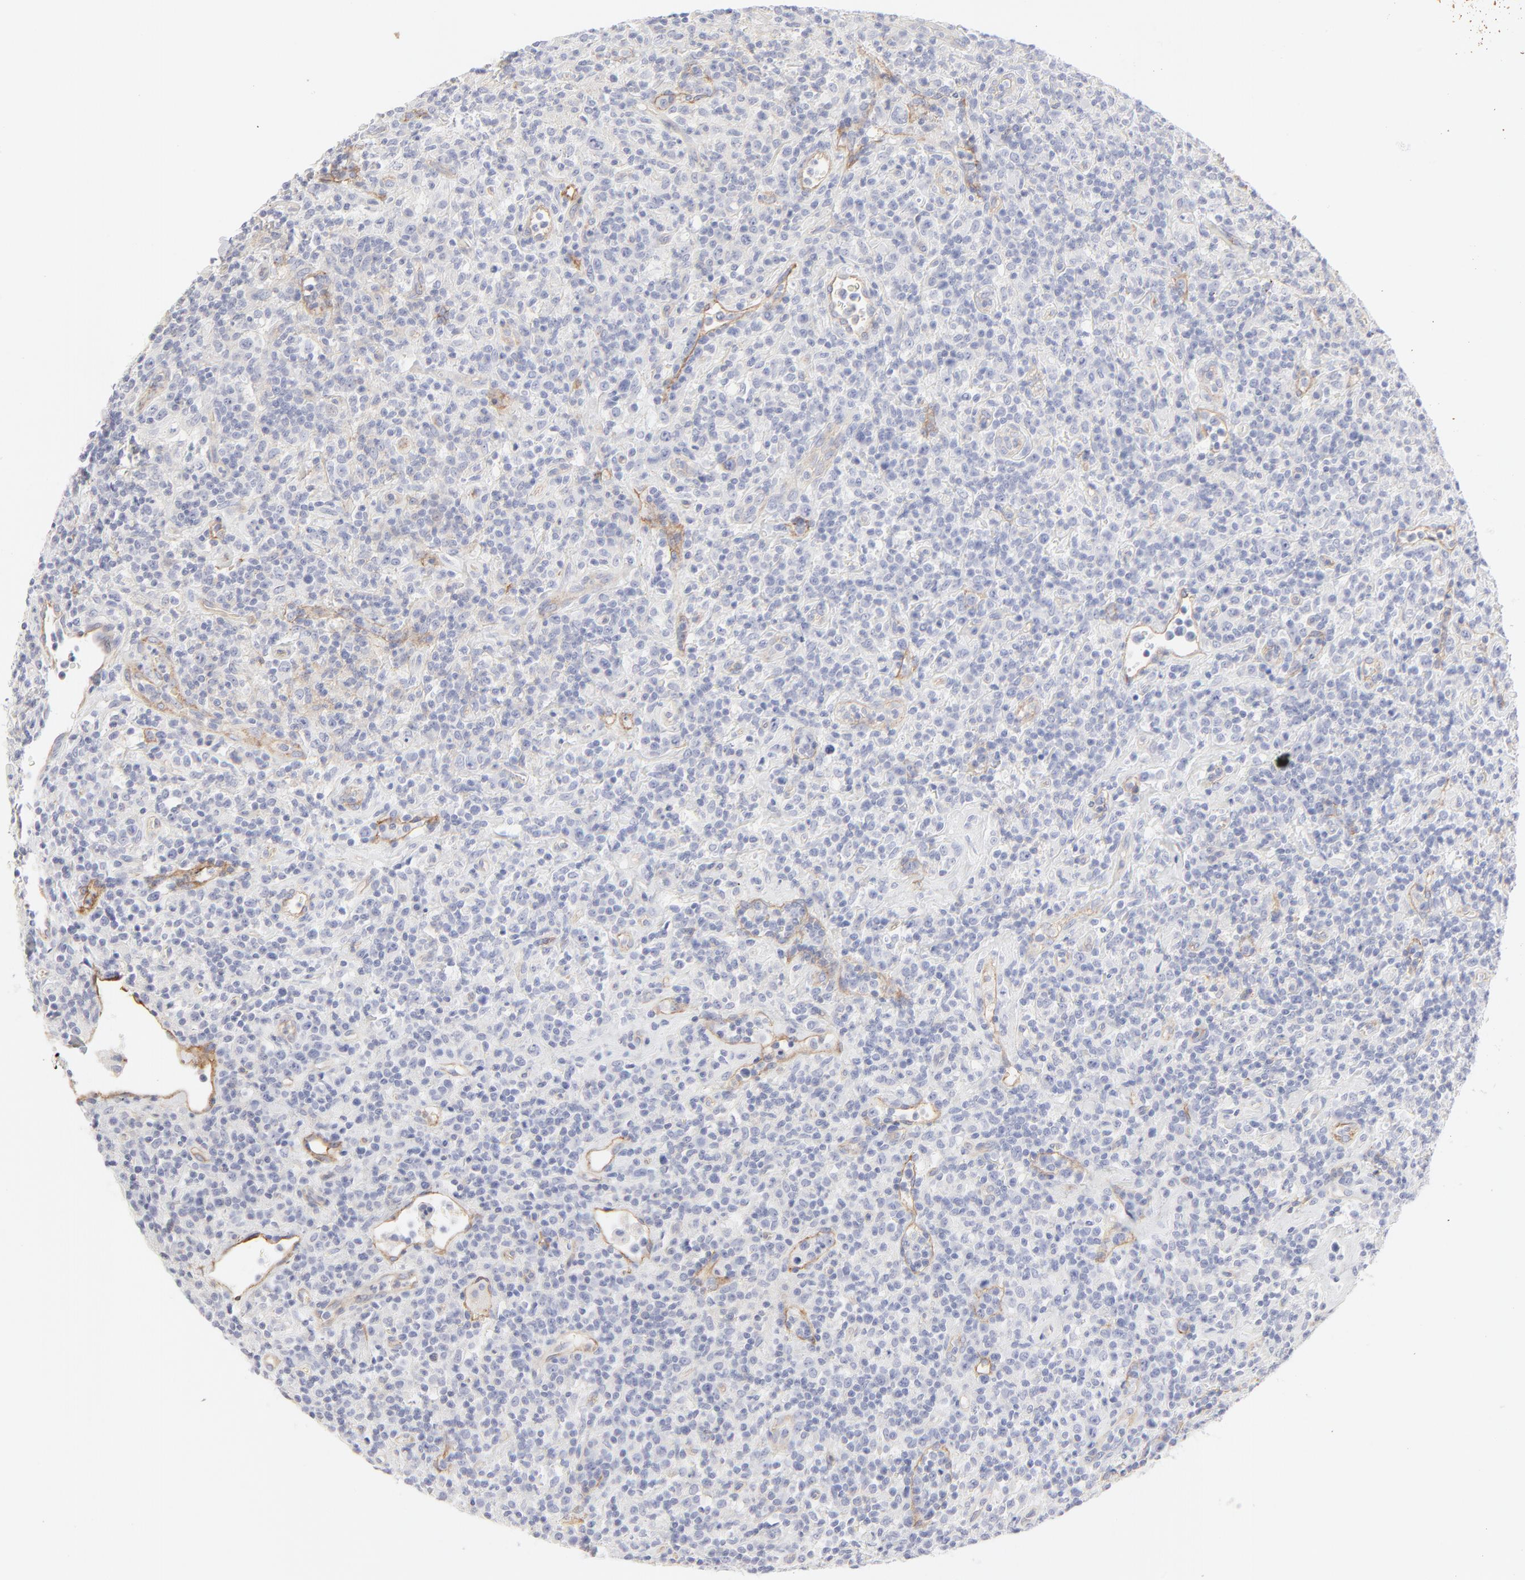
{"staining": {"intensity": "negative", "quantity": "none", "location": "none"}, "tissue": "lymphoma", "cell_type": "Tumor cells", "image_type": "cancer", "snomed": [{"axis": "morphology", "description": "Hodgkin's disease, NOS"}, {"axis": "topography", "description": "Lymph node"}], "caption": "Immunohistochemical staining of human Hodgkin's disease displays no significant expression in tumor cells. (Immunohistochemistry, brightfield microscopy, high magnification).", "gene": "ITGA5", "patient": {"sex": "male", "age": 65}}